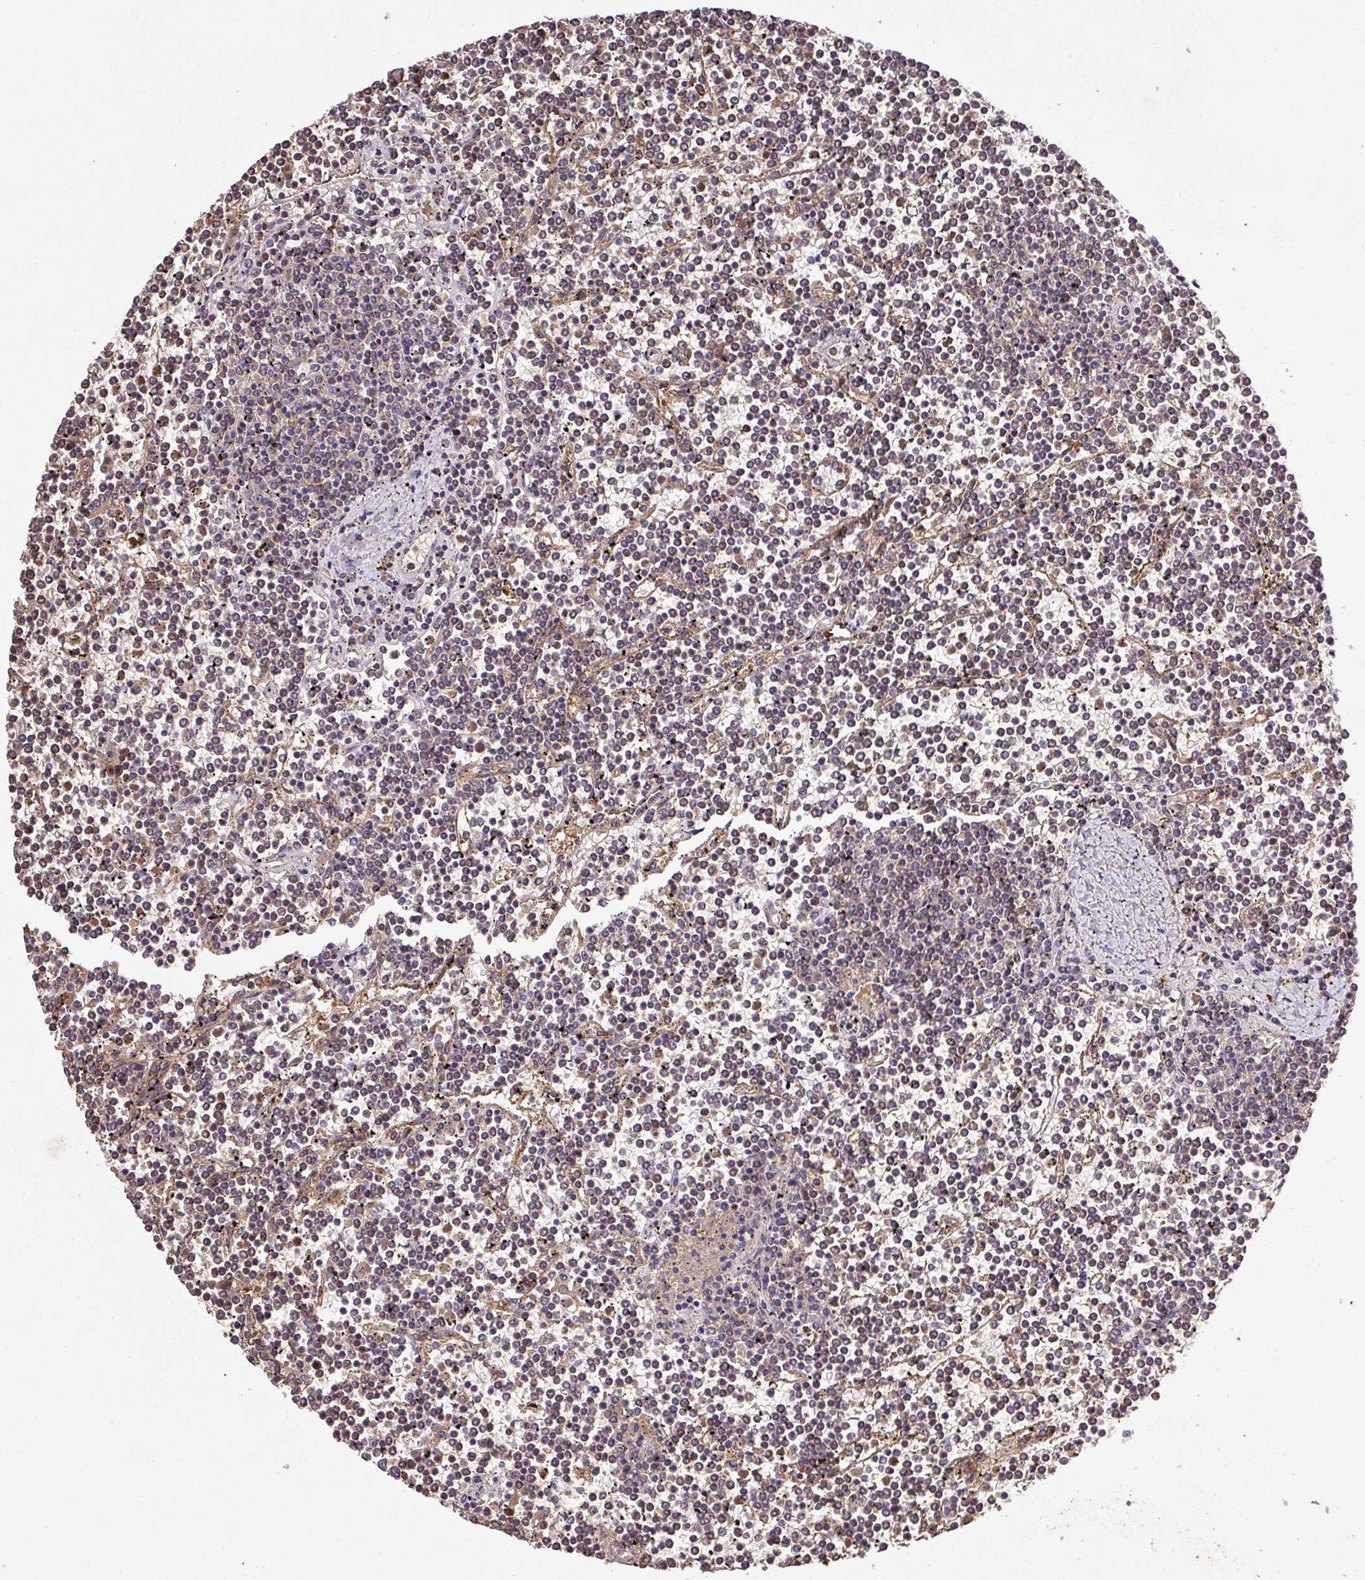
{"staining": {"intensity": "weak", "quantity": "25%-75%", "location": "cytoplasmic/membranous"}, "tissue": "lymphoma", "cell_type": "Tumor cells", "image_type": "cancer", "snomed": [{"axis": "morphology", "description": "Malignant lymphoma, non-Hodgkin's type, Low grade"}, {"axis": "topography", "description": "Spleen"}], "caption": "IHC of low-grade malignant lymphoma, non-Hodgkin's type shows low levels of weak cytoplasmic/membranous positivity in about 25%-75% of tumor cells.", "gene": "ZNF513", "patient": {"sex": "female", "age": 19}}